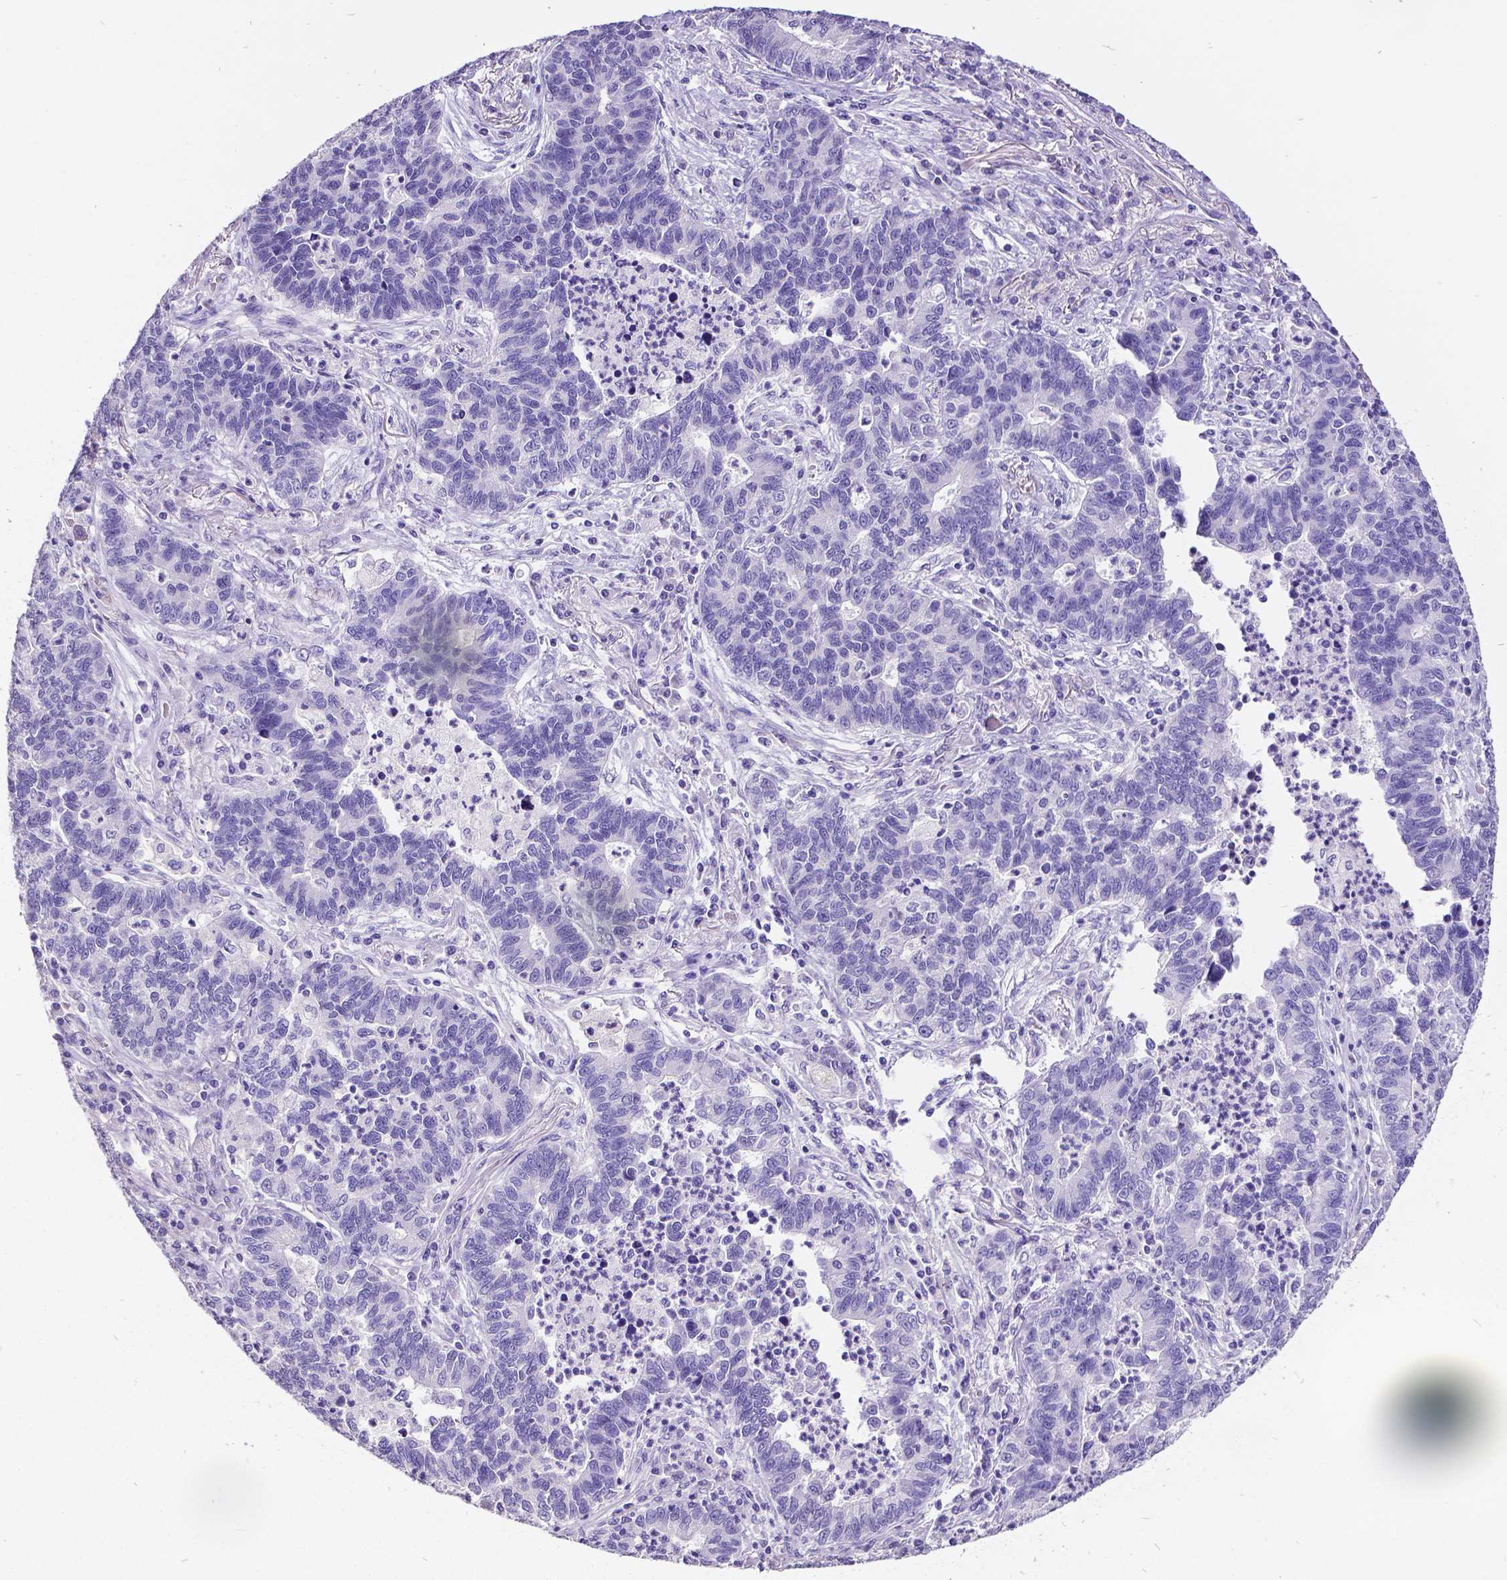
{"staining": {"intensity": "negative", "quantity": "none", "location": "none"}, "tissue": "lung cancer", "cell_type": "Tumor cells", "image_type": "cancer", "snomed": [{"axis": "morphology", "description": "Adenocarcinoma, NOS"}, {"axis": "topography", "description": "Lung"}], "caption": "Lung adenocarcinoma stained for a protein using immunohistochemistry exhibits no expression tumor cells.", "gene": "SATB2", "patient": {"sex": "female", "age": 57}}